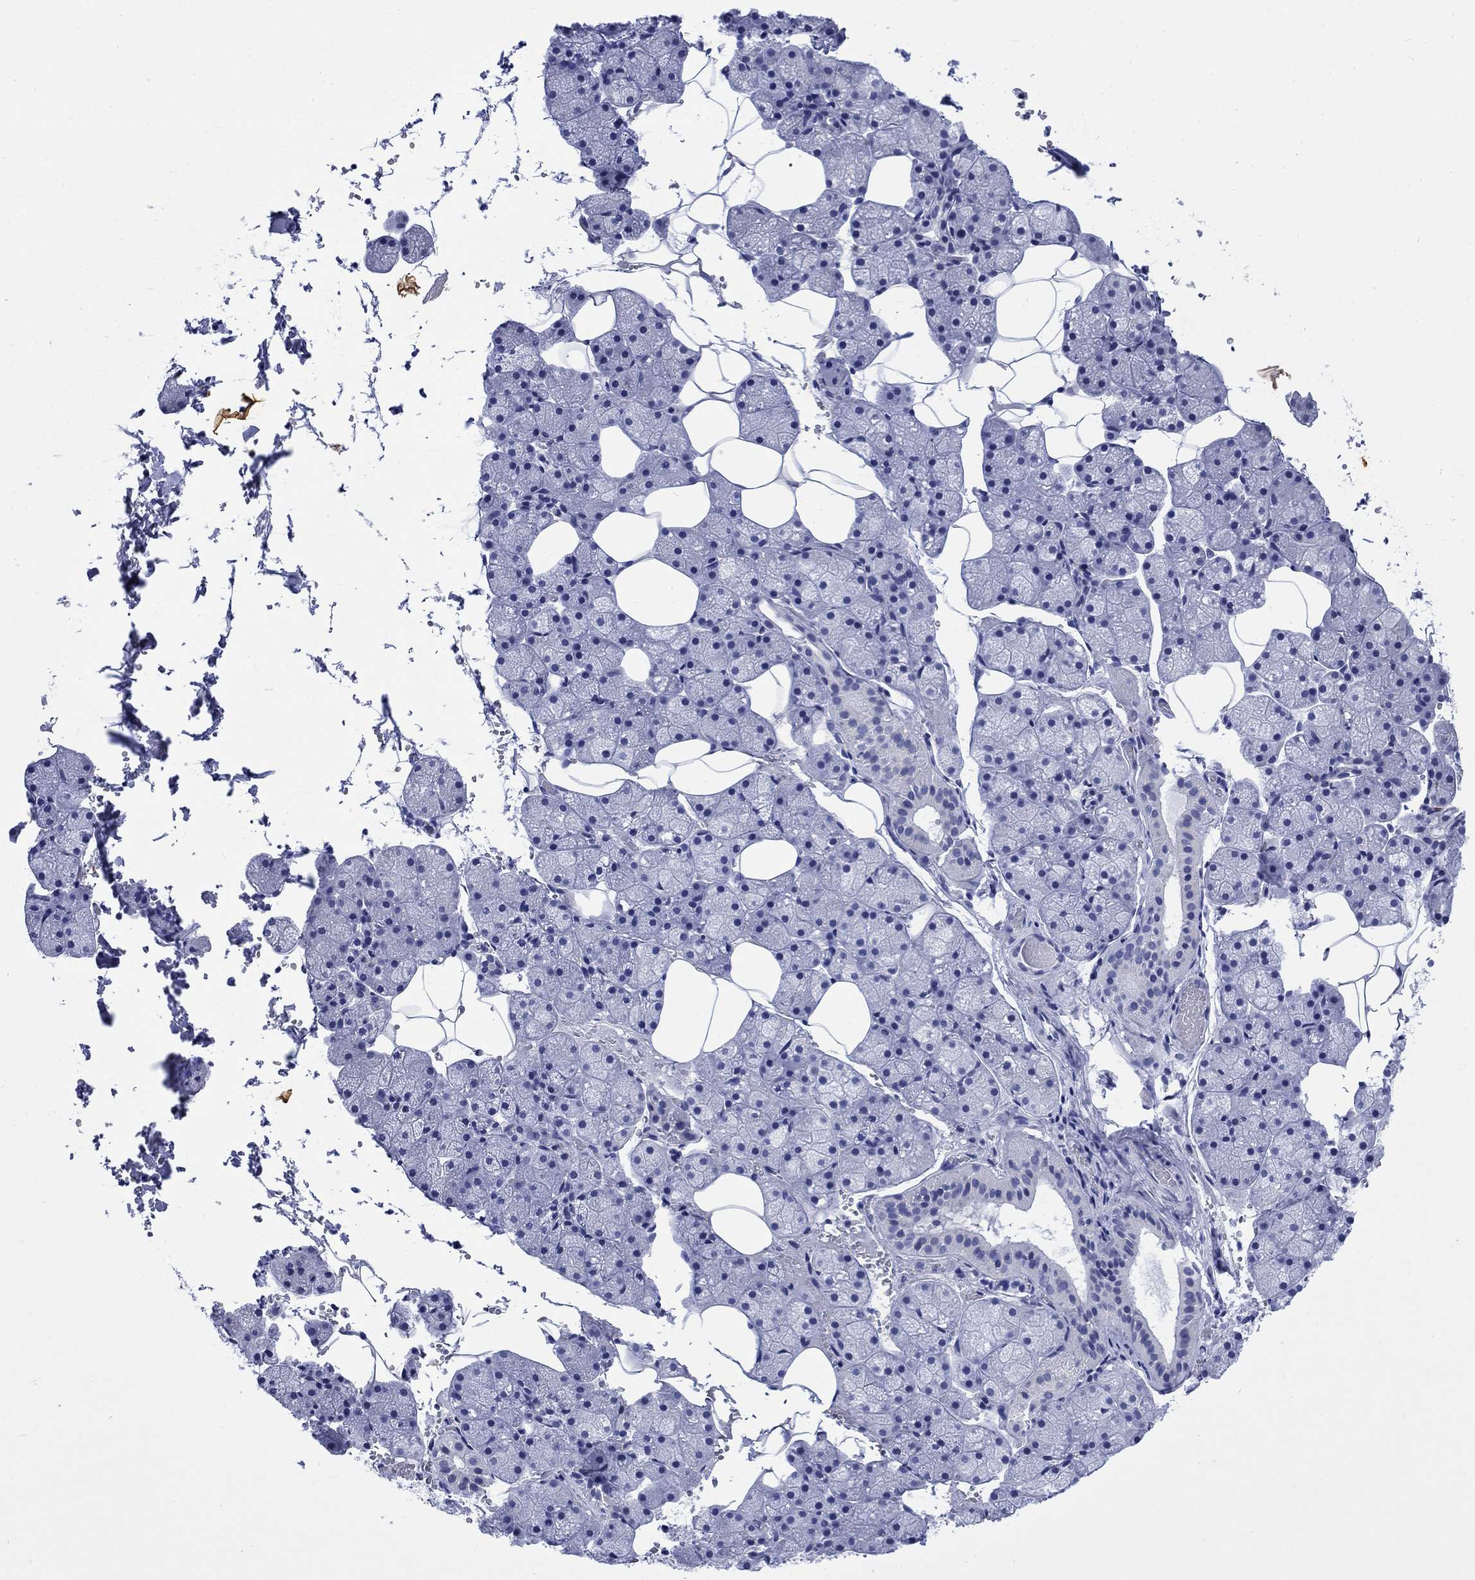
{"staining": {"intensity": "negative", "quantity": "none", "location": "none"}, "tissue": "salivary gland", "cell_type": "Glandular cells", "image_type": "normal", "snomed": [{"axis": "morphology", "description": "Normal tissue, NOS"}, {"axis": "topography", "description": "Salivary gland"}], "caption": "Immunohistochemistry (IHC) image of unremarkable salivary gland: salivary gland stained with DAB (3,3'-diaminobenzidine) shows no significant protein expression in glandular cells.", "gene": "KRT76", "patient": {"sex": "male", "age": 38}}